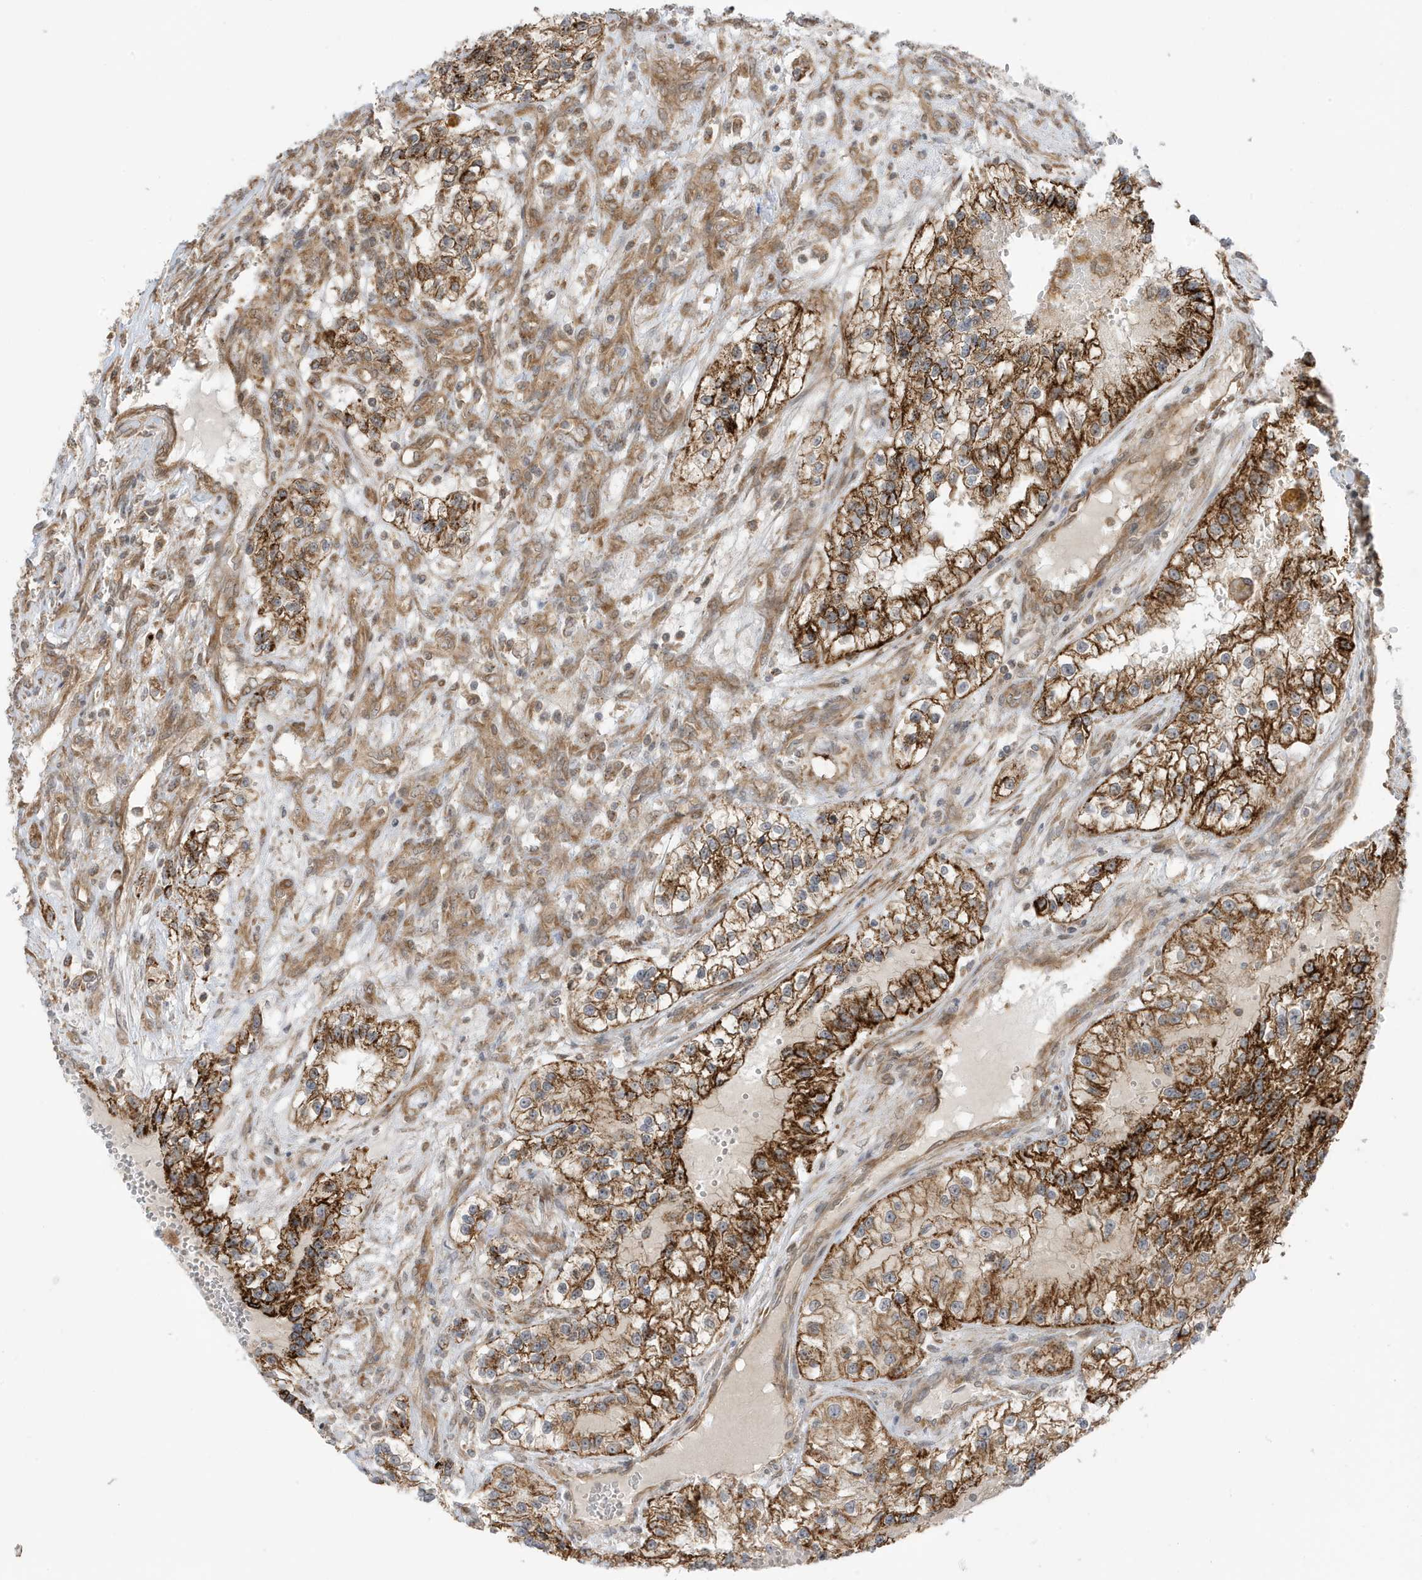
{"staining": {"intensity": "strong", "quantity": ">75%", "location": "cytoplasmic/membranous"}, "tissue": "renal cancer", "cell_type": "Tumor cells", "image_type": "cancer", "snomed": [{"axis": "morphology", "description": "Adenocarcinoma, NOS"}, {"axis": "topography", "description": "Kidney"}], "caption": "Approximately >75% of tumor cells in human renal cancer demonstrate strong cytoplasmic/membranous protein expression as visualized by brown immunohistochemical staining.", "gene": "DHX36", "patient": {"sex": "female", "age": 57}}